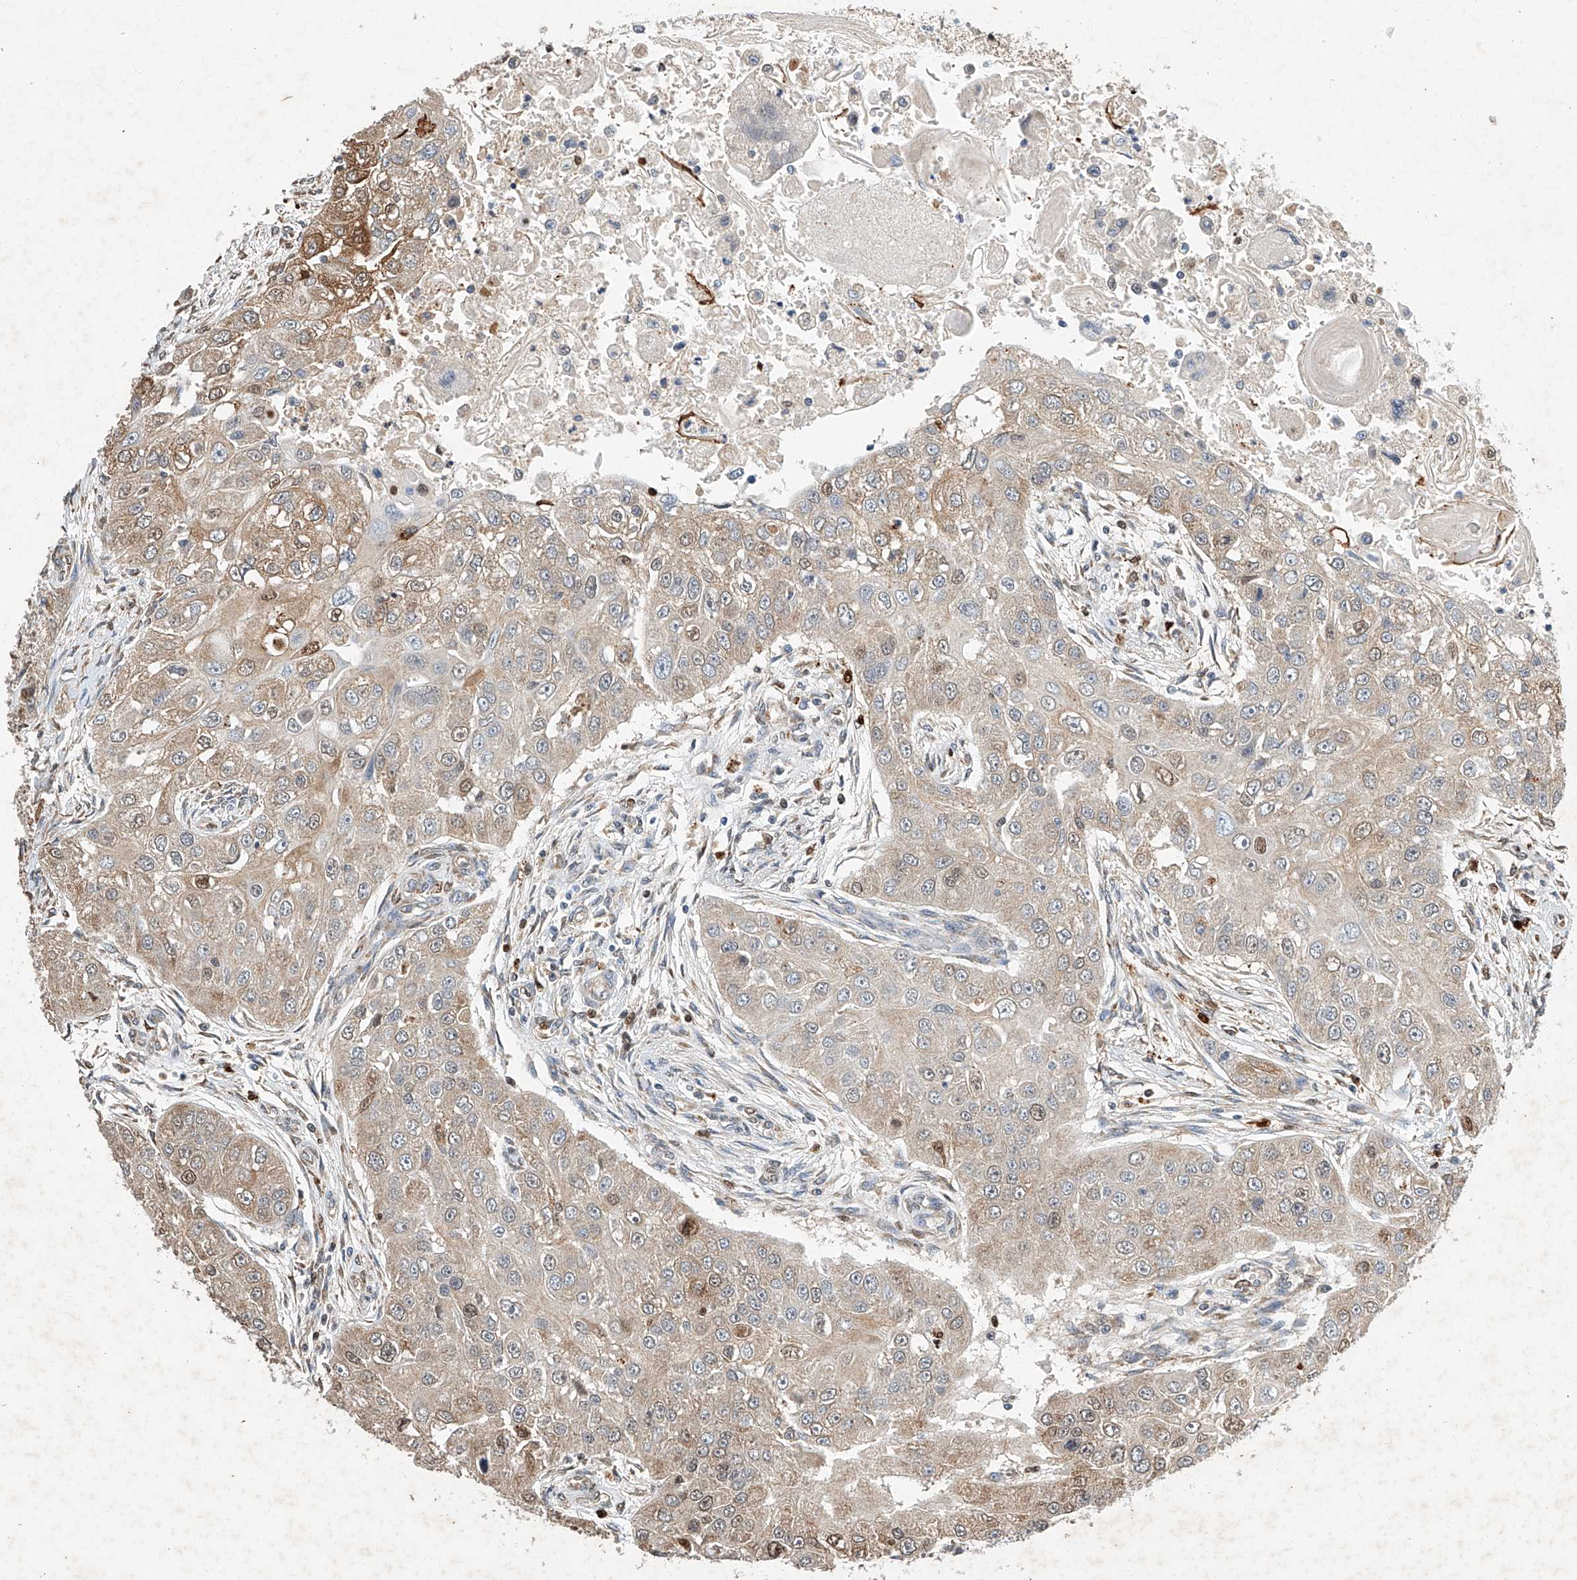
{"staining": {"intensity": "moderate", "quantity": "<25%", "location": "cytoplasmic/membranous,nuclear"}, "tissue": "head and neck cancer", "cell_type": "Tumor cells", "image_type": "cancer", "snomed": [{"axis": "morphology", "description": "Normal tissue, NOS"}, {"axis": "morphology", "description": "Squamous cell carcinoma, NOS"}, {"axis": "topography", "description": "Skeletal muscle"}, {"axis": "topography", "description": "Head-Neck"}], "caption": "Protein analysis of head and neck cancer (squamous cell carcinoma) tissue demonstrates moderate cytoplasmic/membranous and nuclear staining in approximately <25% of tumor cells. Immunohistochemistry stains the protein in brown and the nuclei are stained blue.", "gene": "CTDP1", "patient": {"sex": "male", "age": 51}}